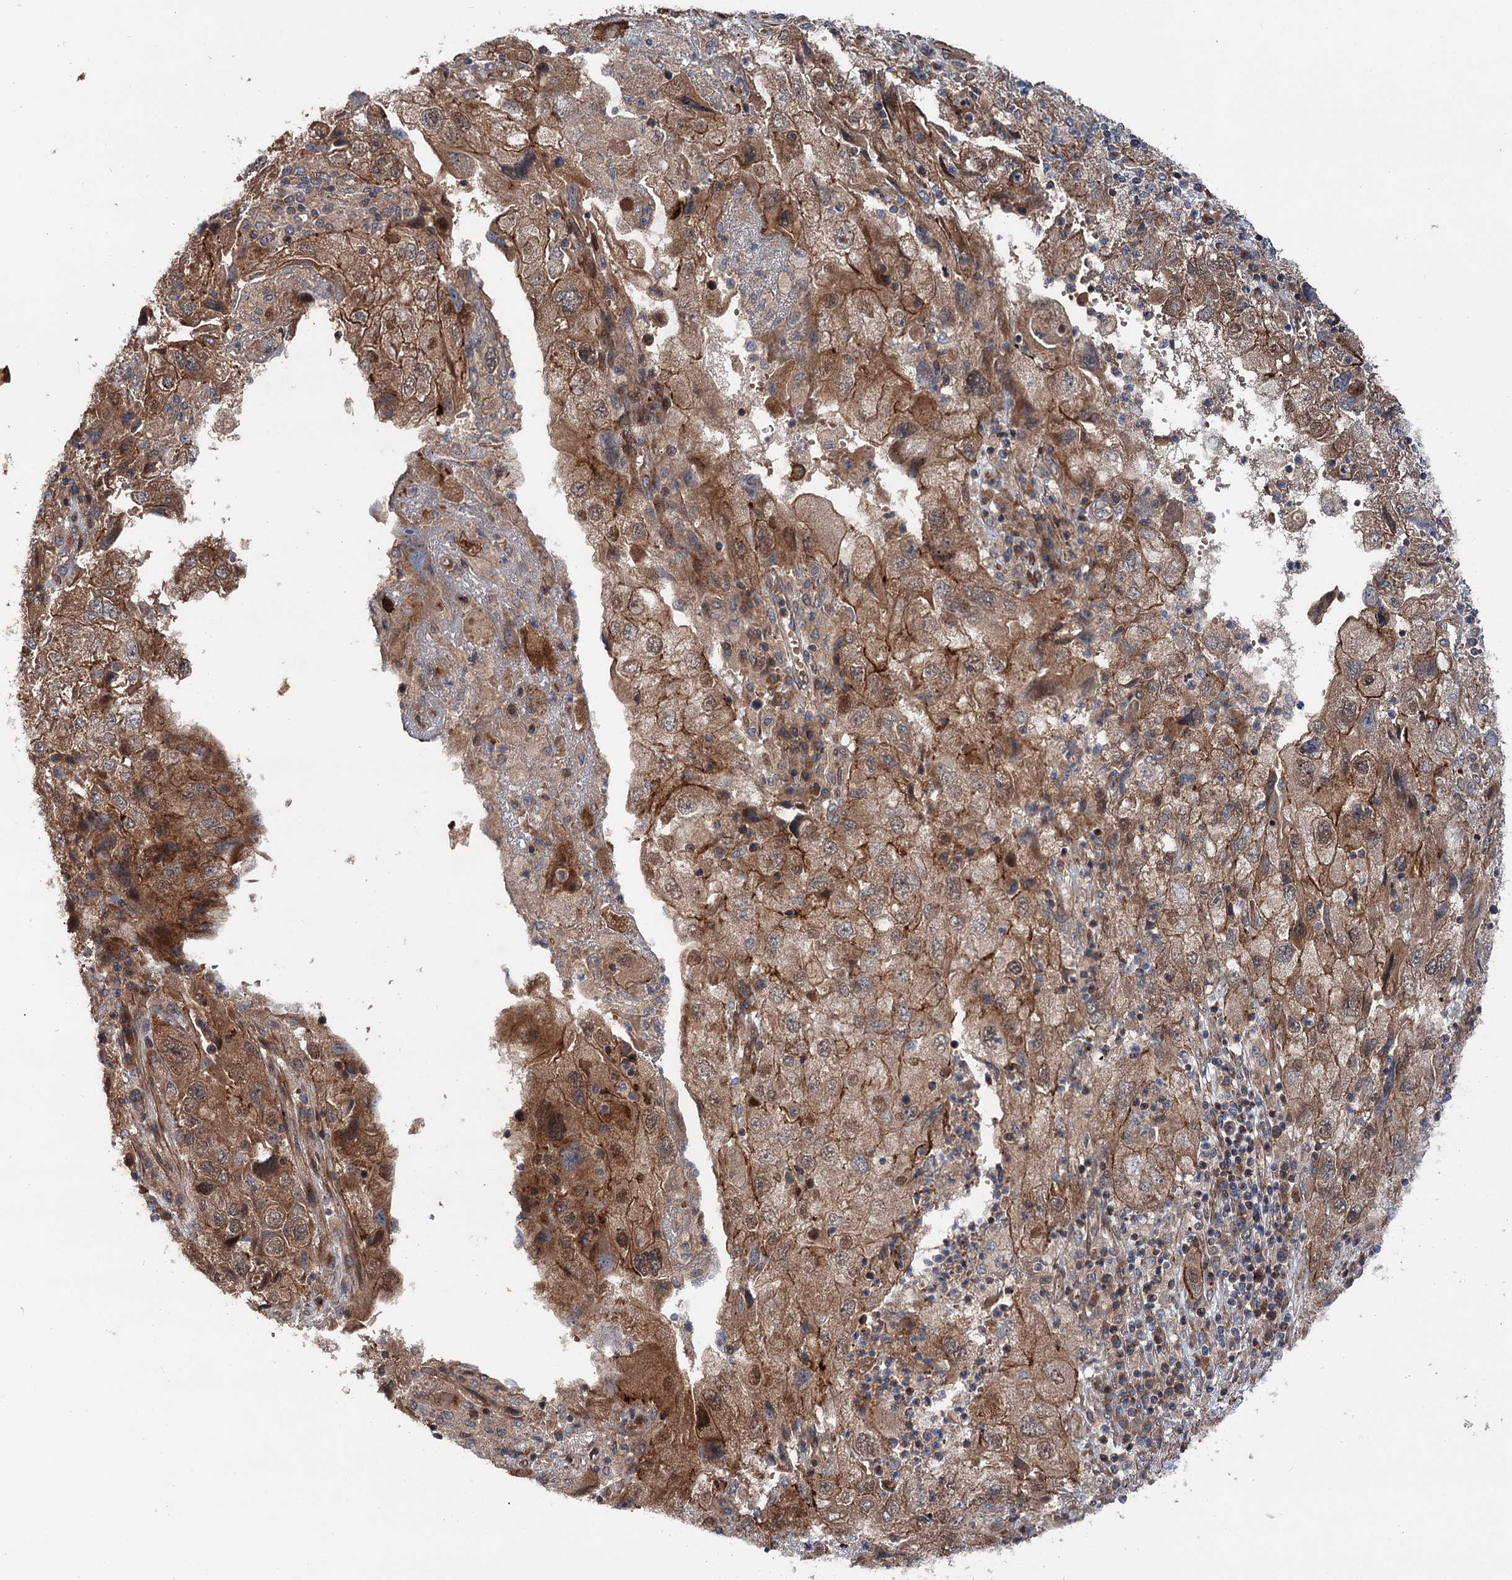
{"staining": {"intensity": "moderate", "quantity": "25%-75%", "location": "cytoplasmic/membranous"}, "tissue": "endometrial cancer", "cell_type": "Tumor cells", "image_type": "cancer", "snomed": [{"axis": "morphology", "description": "Adenocarcinoma, NOS"}, {"axis": "topography", "description": "Endometrium"}], "caption": "Immunohistochemical staining of endometrial cancer (adenocarcinoma) shows medium levels of moderate cytoplasmic/membranous protein positivity in approximately 25%-75% of tumor cells.", "gene": "ADGRG4", "patient": {"sex": "female", "age": 49}}